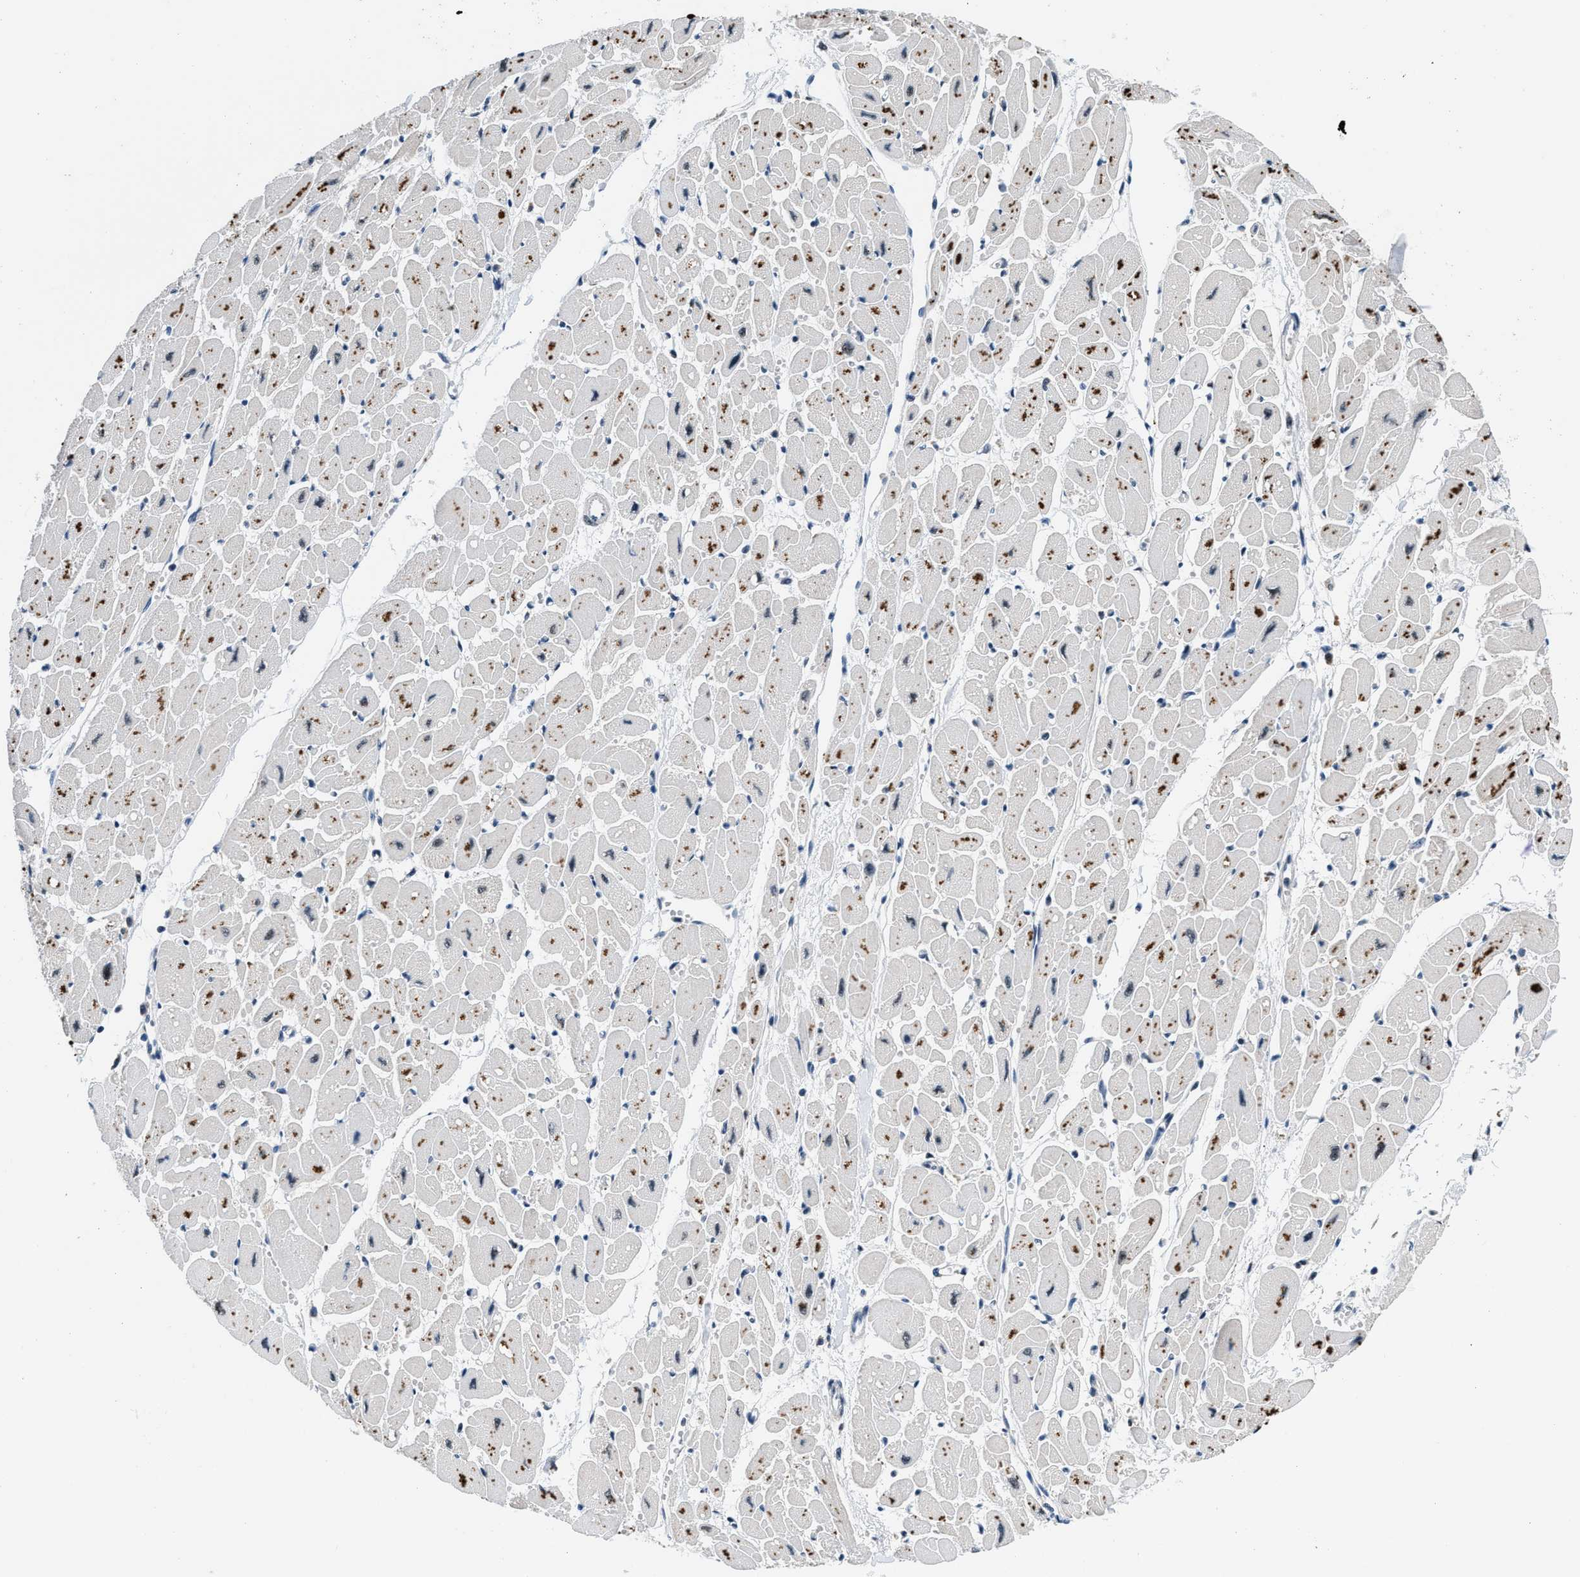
{"staining": {"intensity": "moderate", "quantity": "<25%", "location": "cytoplasmic/membranous,nuclear"}, "tissue": "heart muscle", "cell_type": "Cardiomyocytes", "image_type": "normal", "snomed": [{"axis": "morphology", "description": "Normal tissue, NOS"}, {"axis": "topography", "description": "Heart"}], "caption": "High-magnification brightfield microscopy of unremarkable heart muscle stained with DAB (3,3'-diaminobenzidine) (brown) and counterstained with hematoxylin (blue). cardiomyocytes exhibit moderate cytoplasmic/membranous,nuclear expression is present in about<25% of cells. (DAB IHC with brightfield microscopy, high magnification).", "gene": "KDM3B", "patient": {"sex": "female", "age": 54}}